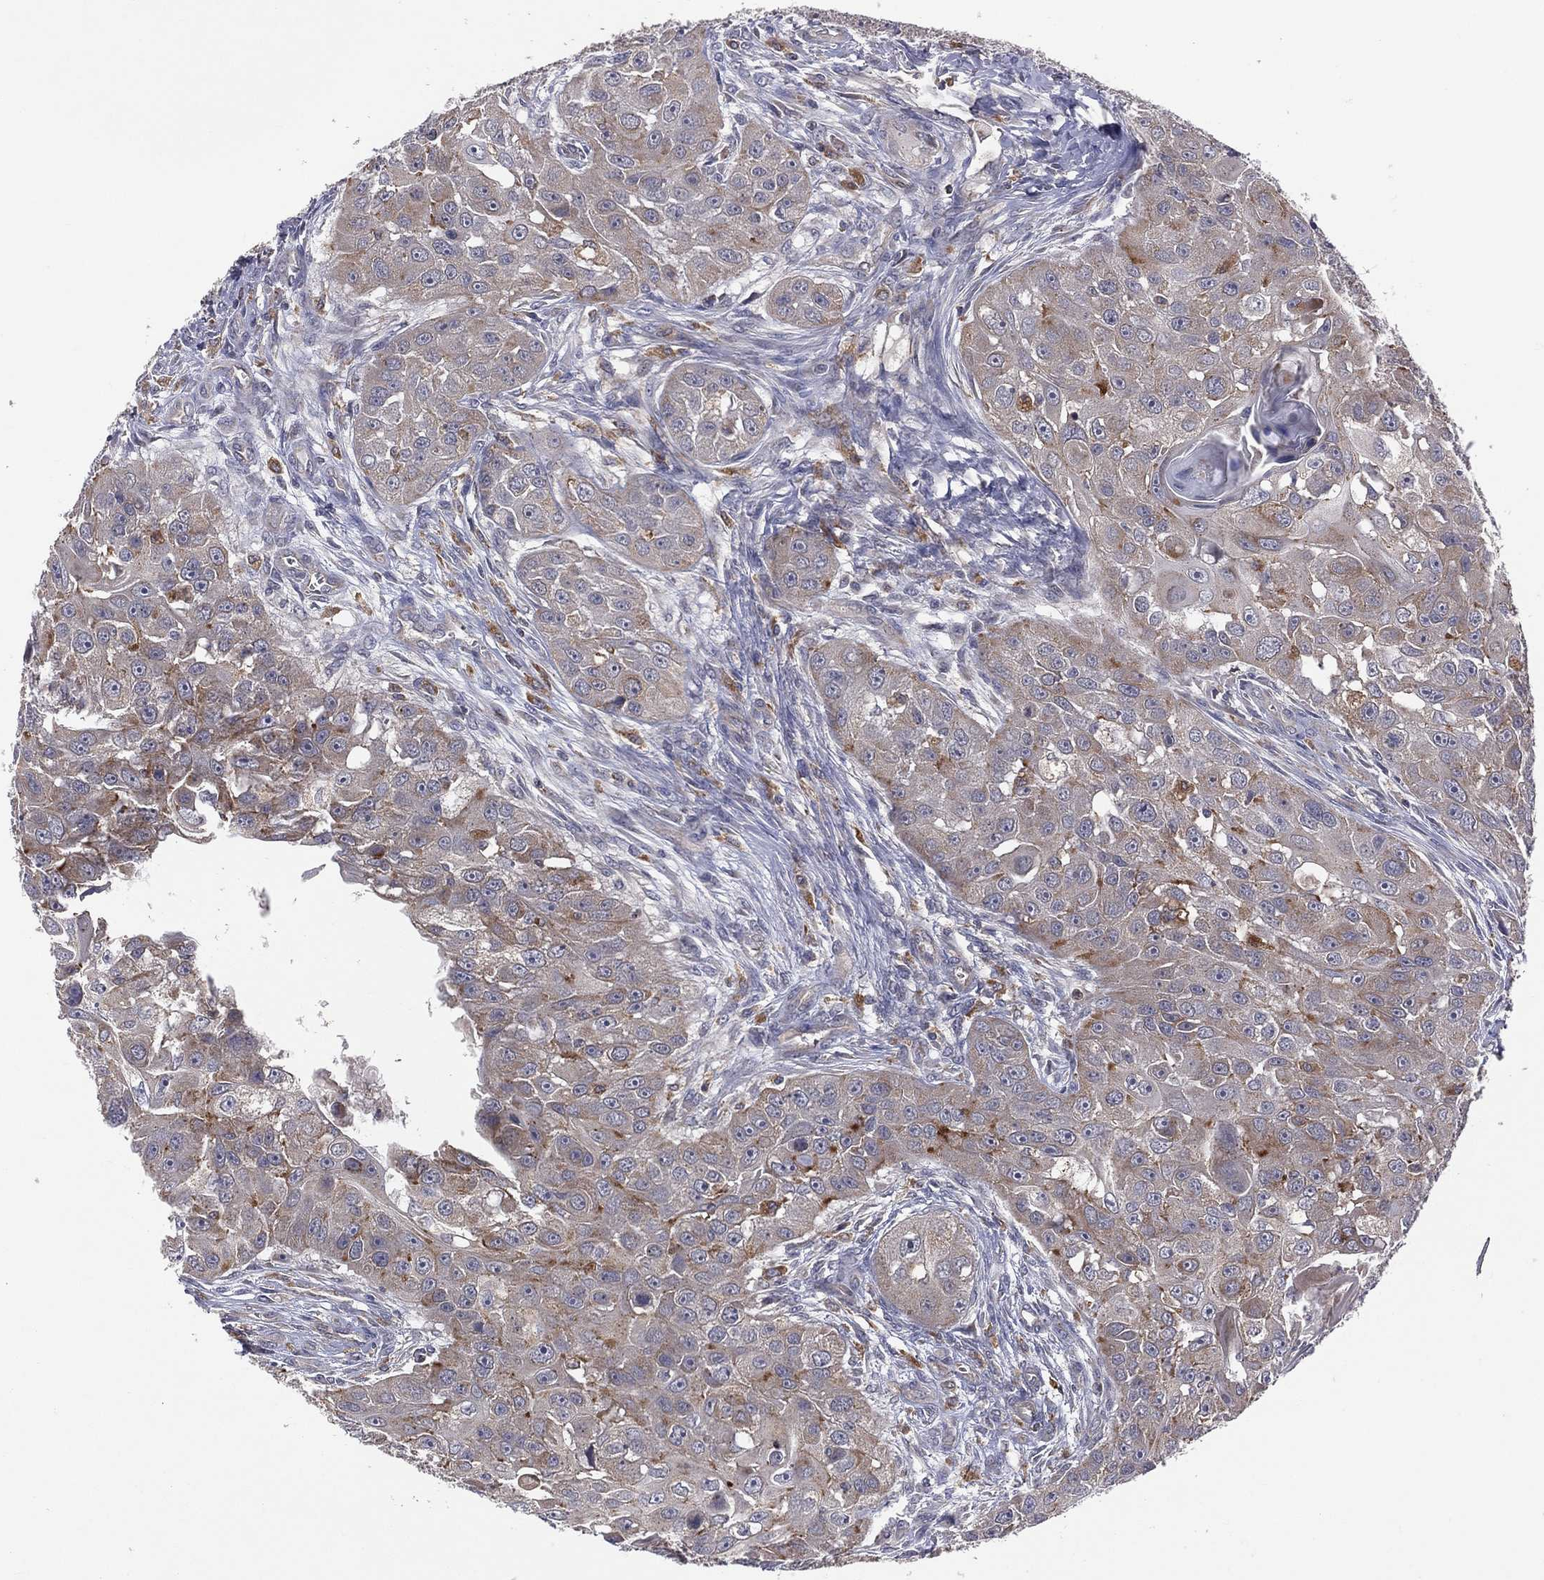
{"staining": {"intensity": "moderate", "quantity": "<25%", "location": "cytoplasmic/membranous"}, "tissue": "head and neck cancer", "cell_type": "Tumor cells", "image_type": "cancer", "snomed": [{"axis": "morphology", "description": "Normal tissue, NOS"}, {"axis": "morphology", "description": "Squamous cell carcinoma, NOS"}, {"axis": "topography", "description": "Skeletal muscle"}, {"axis": "topography", "description": "Head-Neck"}], "caption": "Head and neck cancer (squamous cell carcinoma) stained with a brown dye demonstrates moderate cytoplasmic/membranous positive positivity in about <25% of tumor cells.", "gene": "STARD3", "patient": {"sex": "male", "age": 51}}